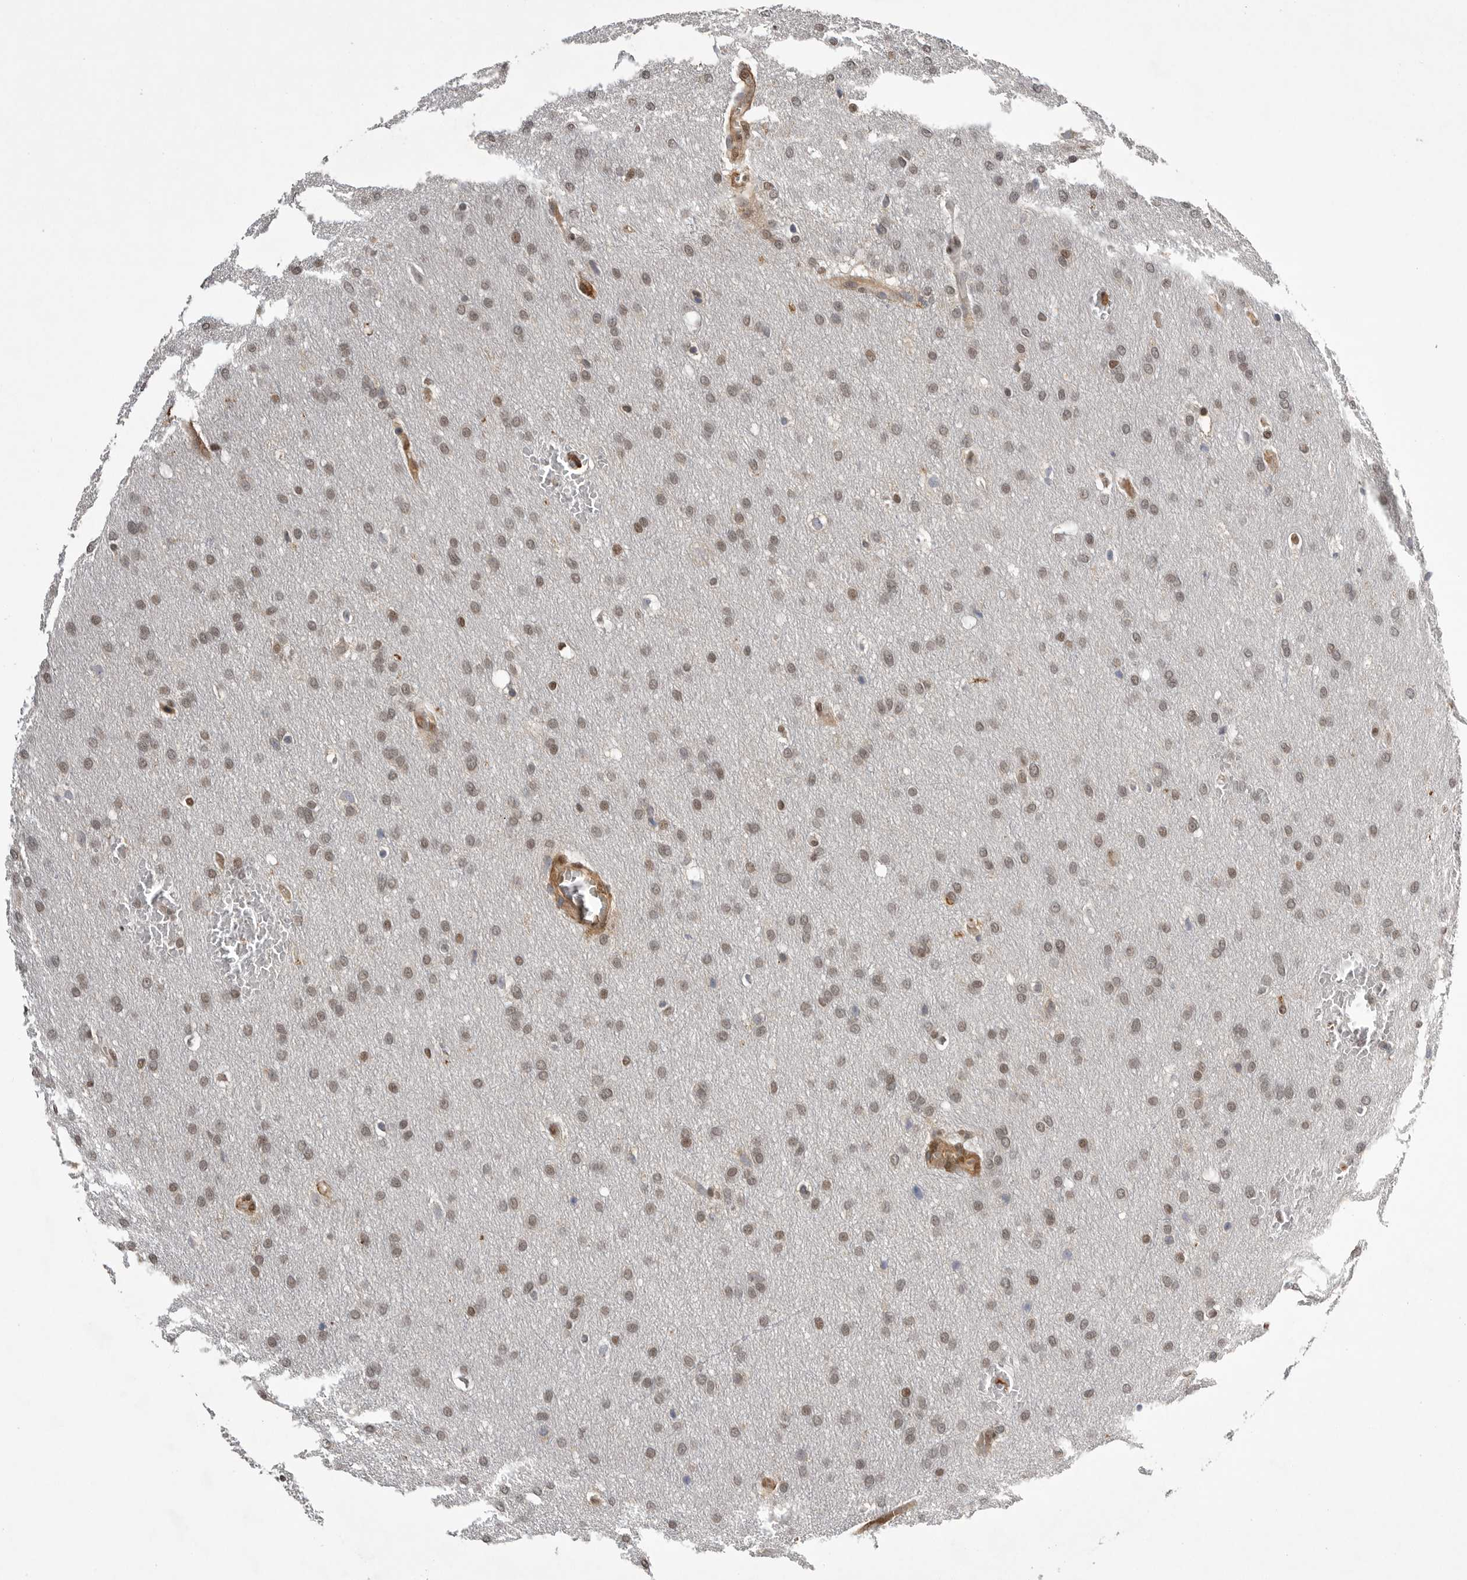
{"staining": {"intensity": "weak", "quantity": ">75%", "location": "cytoplasmic/membranous,nuclear"}, "tissue": "glioma", "cell_type": "Tumor cells", "image_type": "cancer", "snomed": [{"axis": "morphology", "description": "Glioma, malignant, Low grade"}, {"axis": "topography", "description": "Brain"}], "caption": "Malignant glioma (low-grade) stained for a protein demonstrates weak cytoplasmic/membranous and nuclear positivity in tumor cells. (Brightfield microscopy of DAB IHC at high magnification).", "gene": "NECTIN1", "patient": {"sex": "female", "age": 37}}